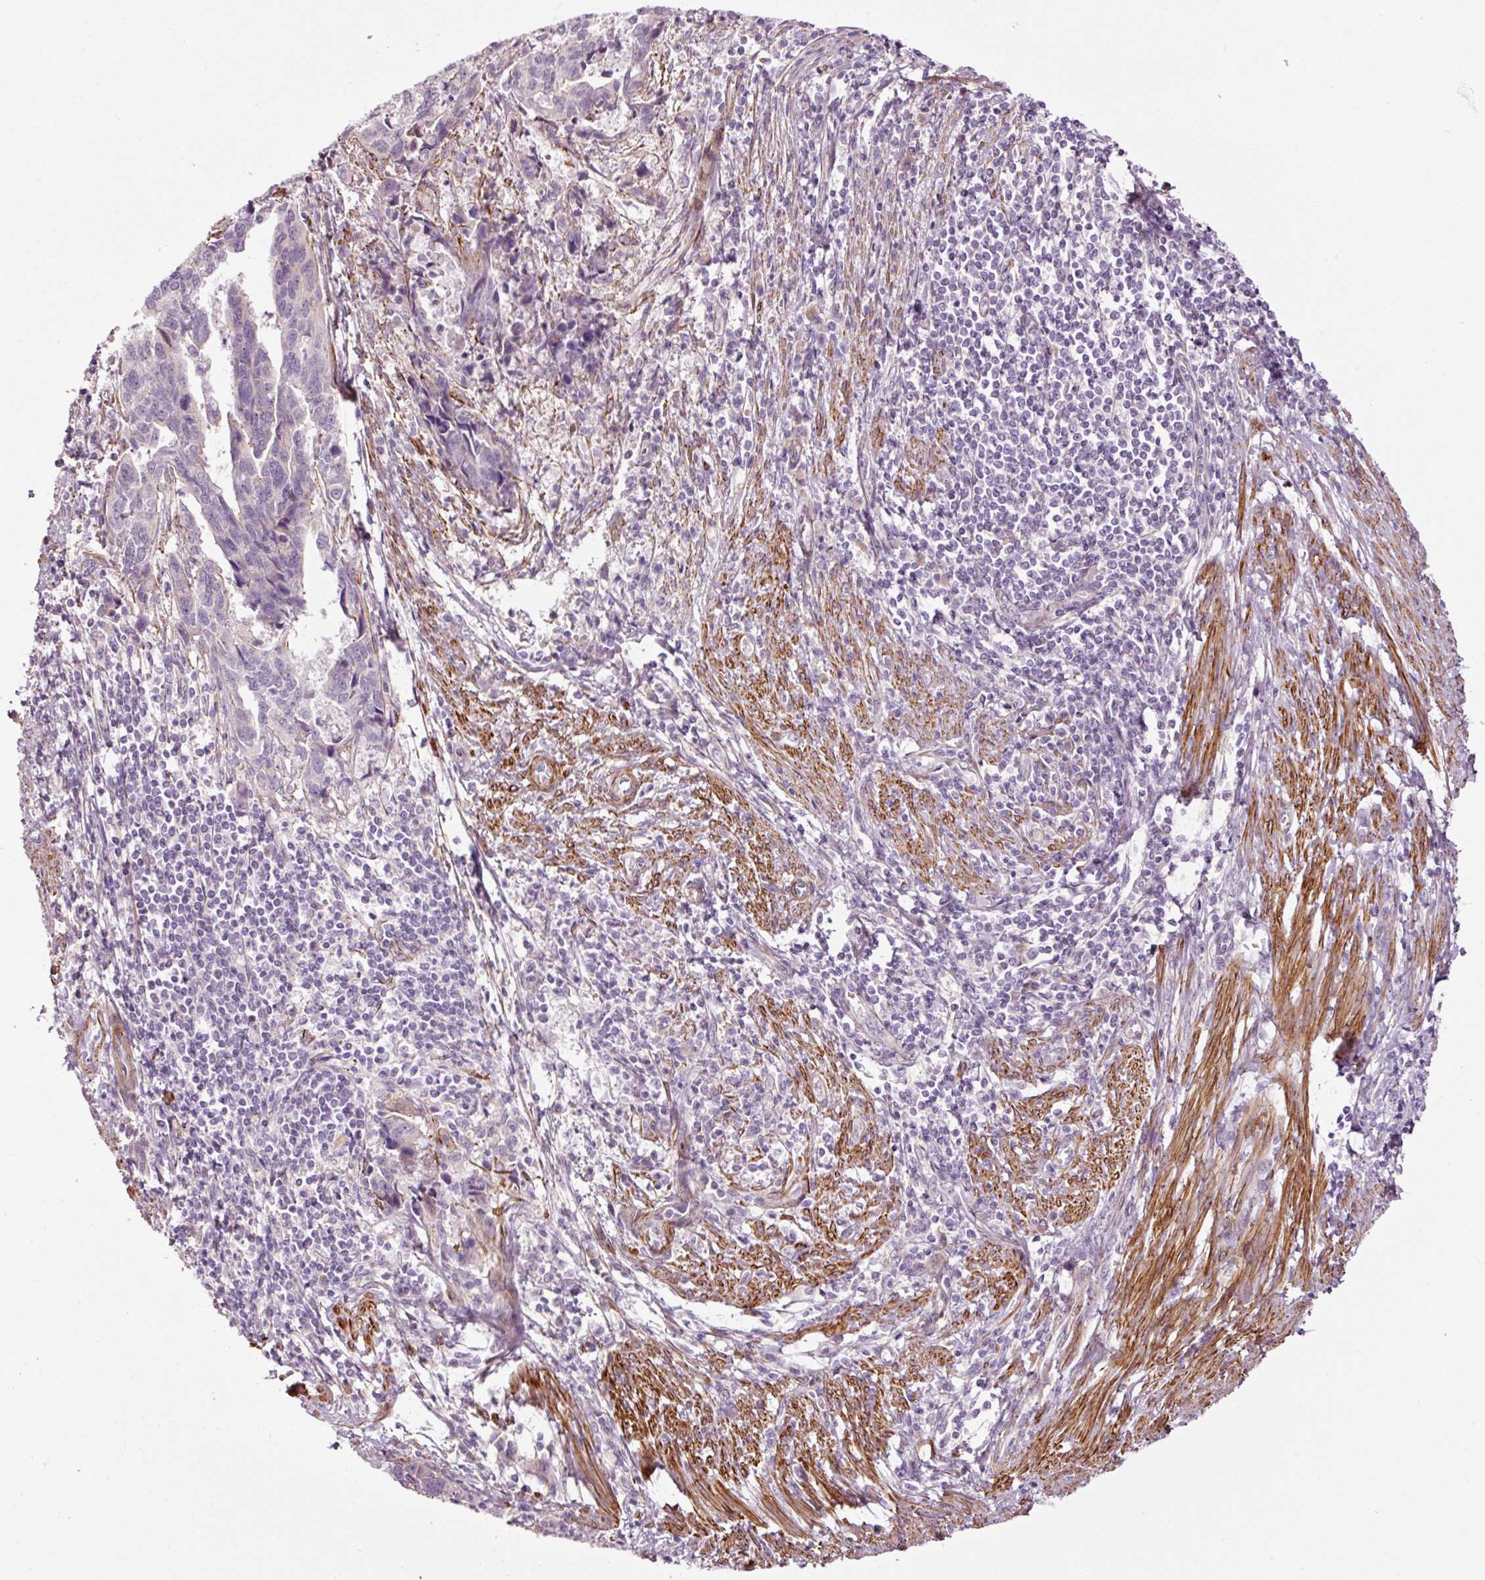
{"staining": {"intensity": "negative", "quantity": "none", "location": "none"}, "tissue": "endometrial cancer", "cell_type": "Tumor cells", "image_type": "cancer", "snomed": [{"axis": "morphology", "description": "Adenocarcinoma, NOS"}, {"axis": "topography", "description": "Endometrium"}], "caption": "Protein analysis of endometrial cancer reveals no significant expression in tumor cells.", "gene": "ANKRD20A1", "patient": {"sex": "female", "age": 73}}